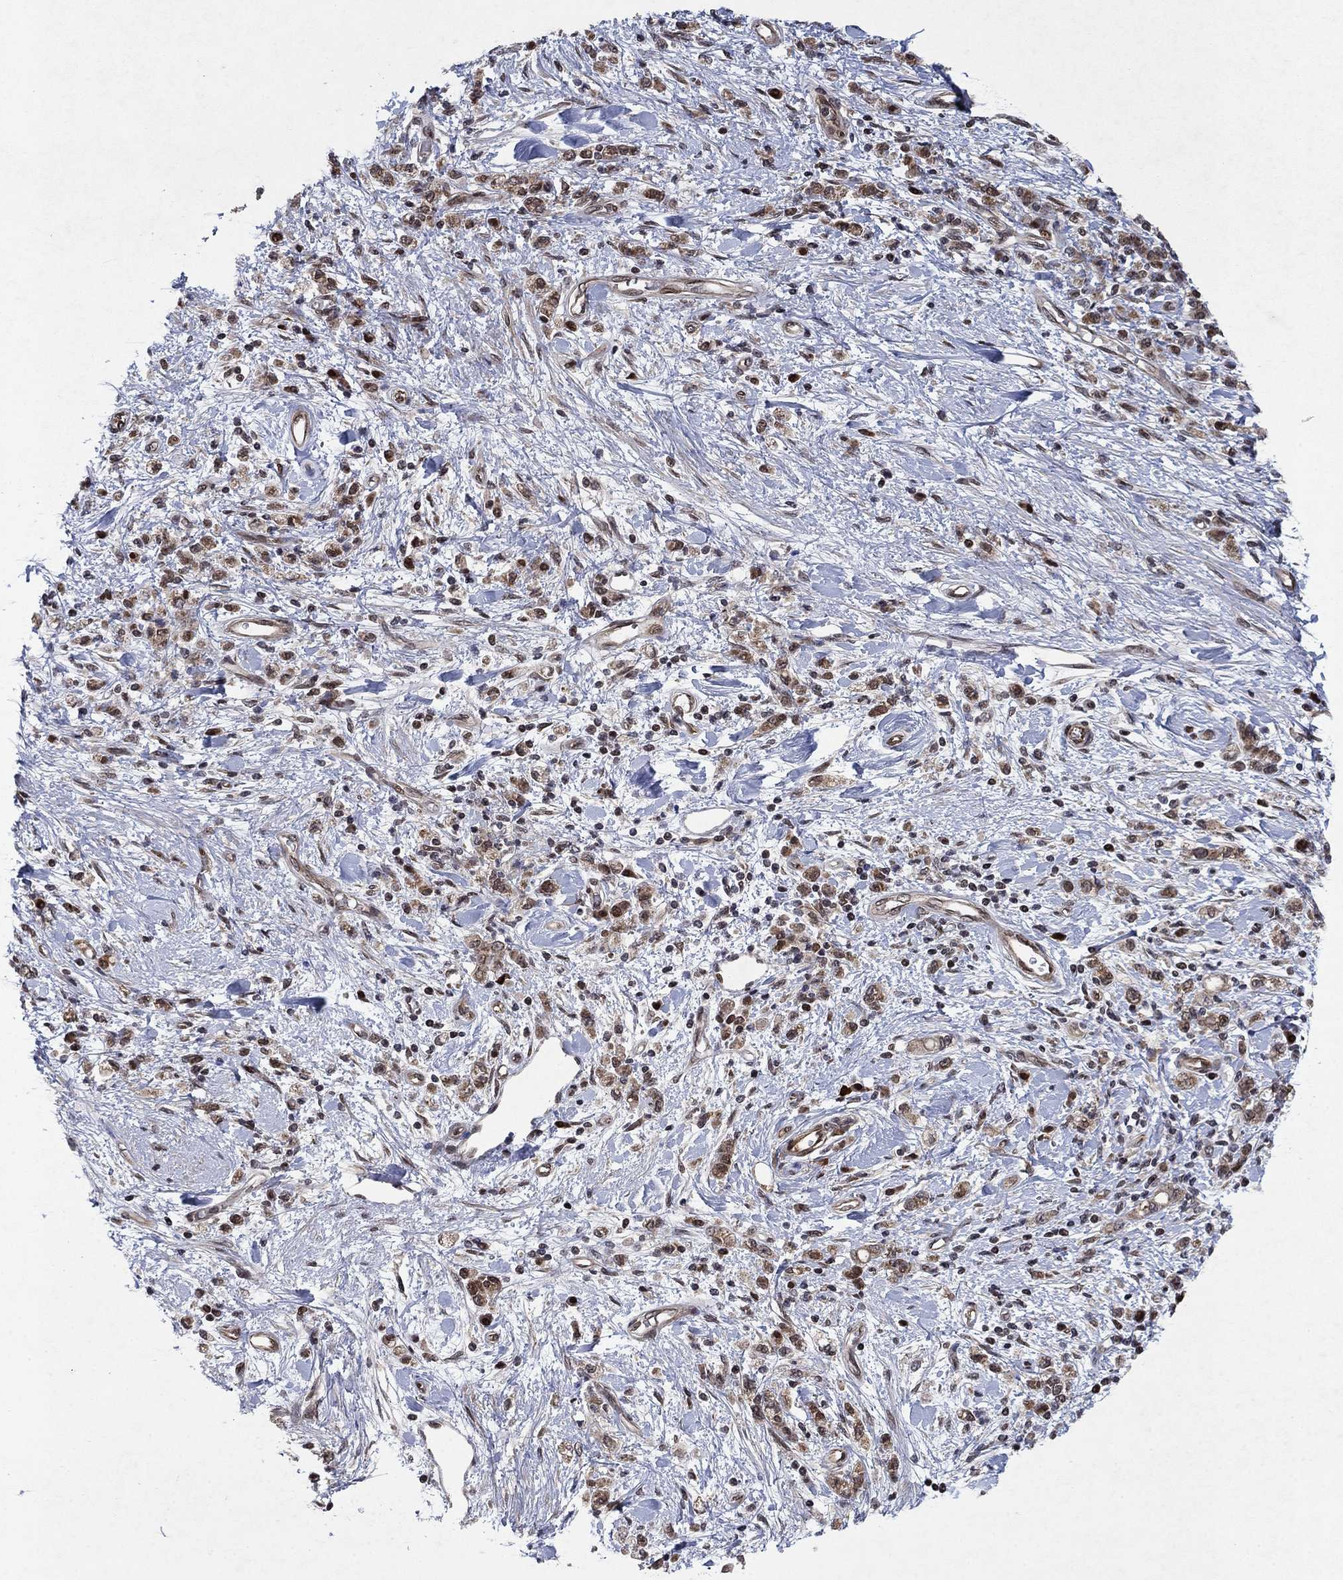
{"staining": {"intensity": "strong", "quantity": "<25%", "location": "nuclear"}, "tissue": "stomach cancer", "cell_type": "Tumor cells", "image_type": "cancer", "snomed": [{"axis": "morphology", "description": "Adenocarcinoma, NOS"}, {"axis": "topography", "description": "Stomach"}], "caption": "A micrograph of stomach cancer stained for a protein demonstrates strong nuclear brown staining in tumor cells.", "gene": "PRICKLE4", "patient": {"sex": "male", "age": 77}}